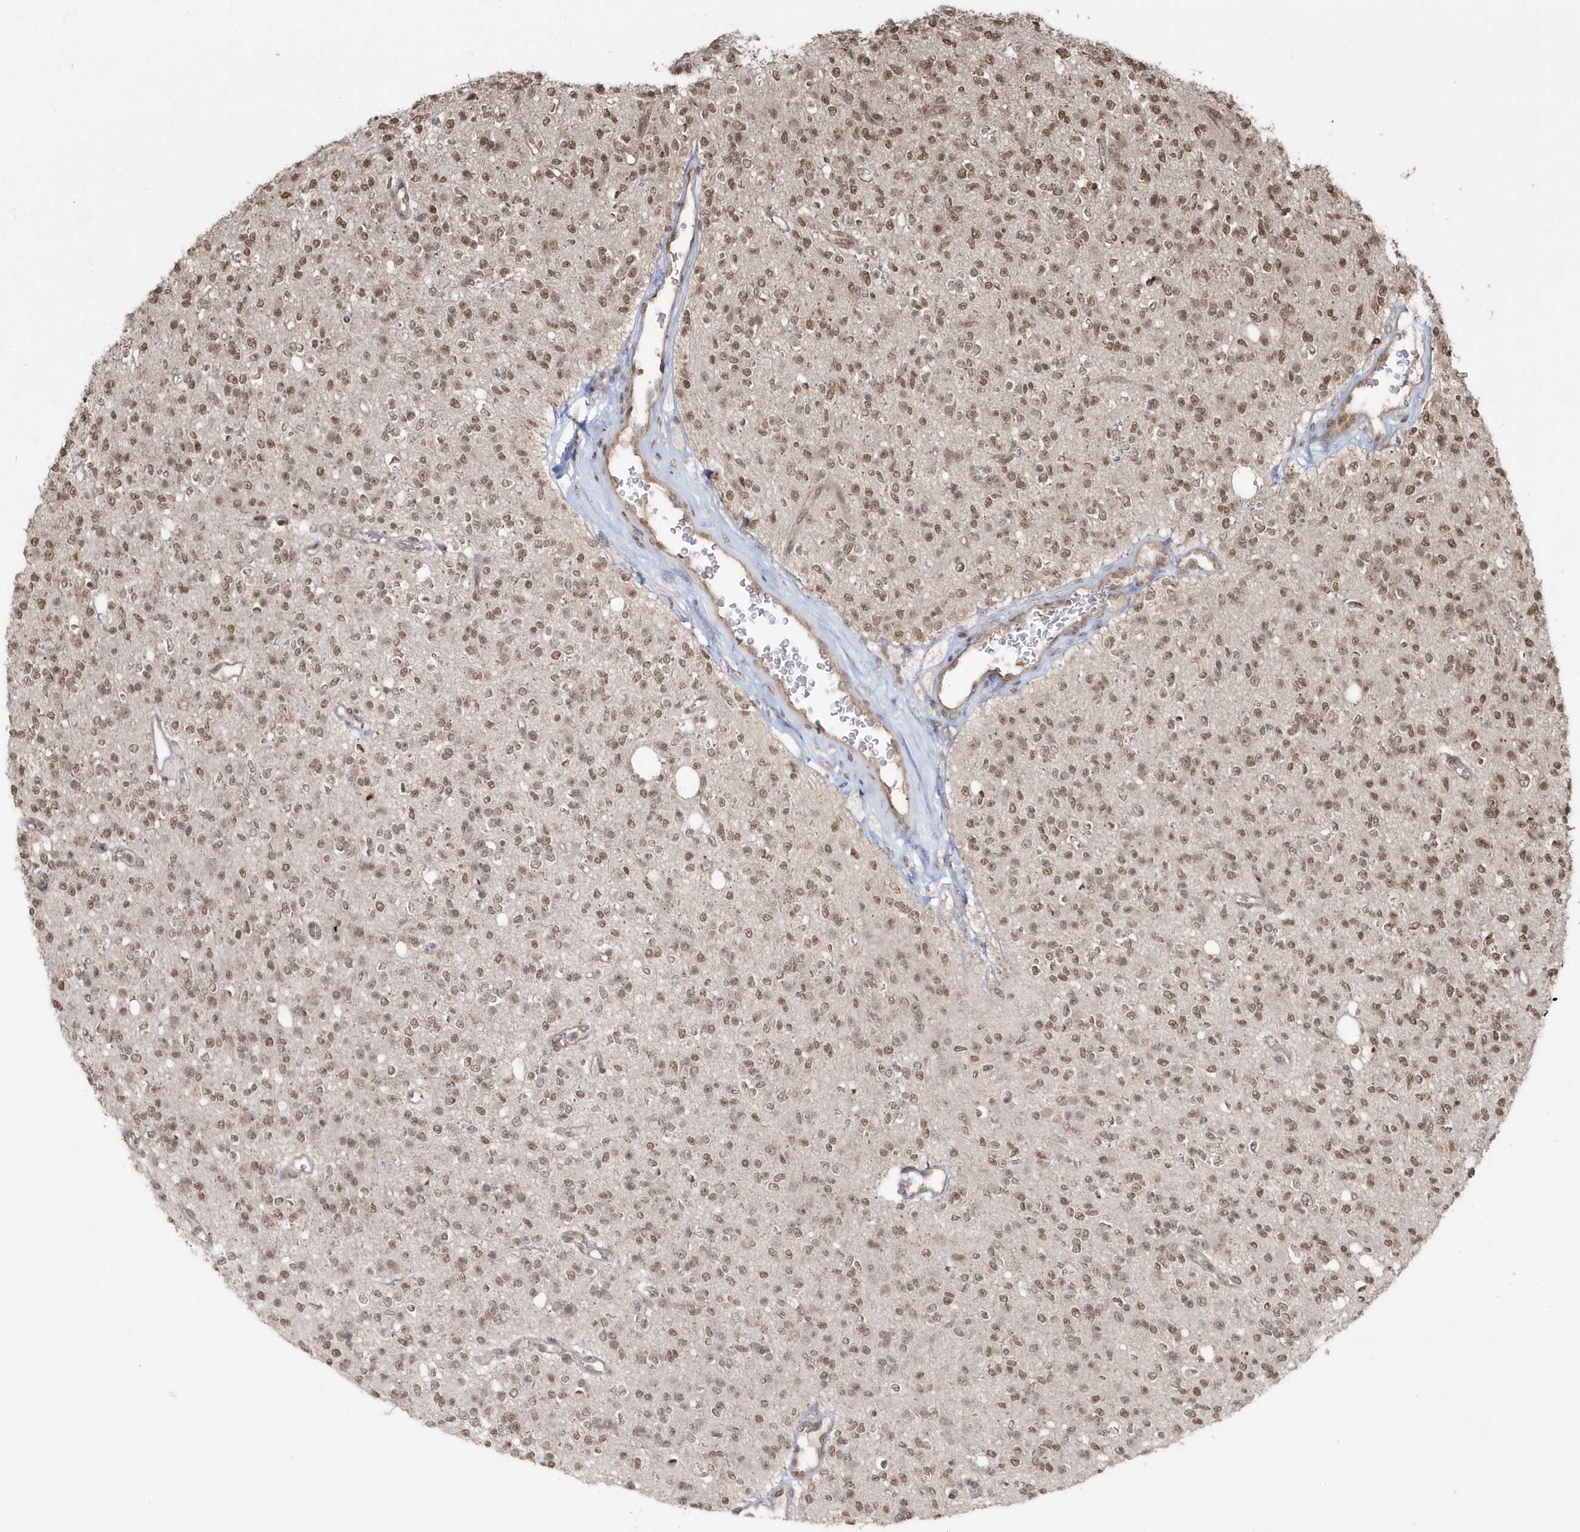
{"staining": {"intensity": "moderate", "quantity": ">75%", "location": "nuclear"}, "tissue": "glioma", "cell_type": "Tumor cells", "image_type": "cancer", "snomed": [{"axis": "morphology", "description": "Glioma, malignant, High grade"}, {"axis": "topography", "description": "Brain"}], "caption": "High-grade glioma (malignant) stained with a protein marker exhibits moderate staining in tumor cells.", "gene": "EPB41L4A", "patient": {"sex": "male", "age": 34}}